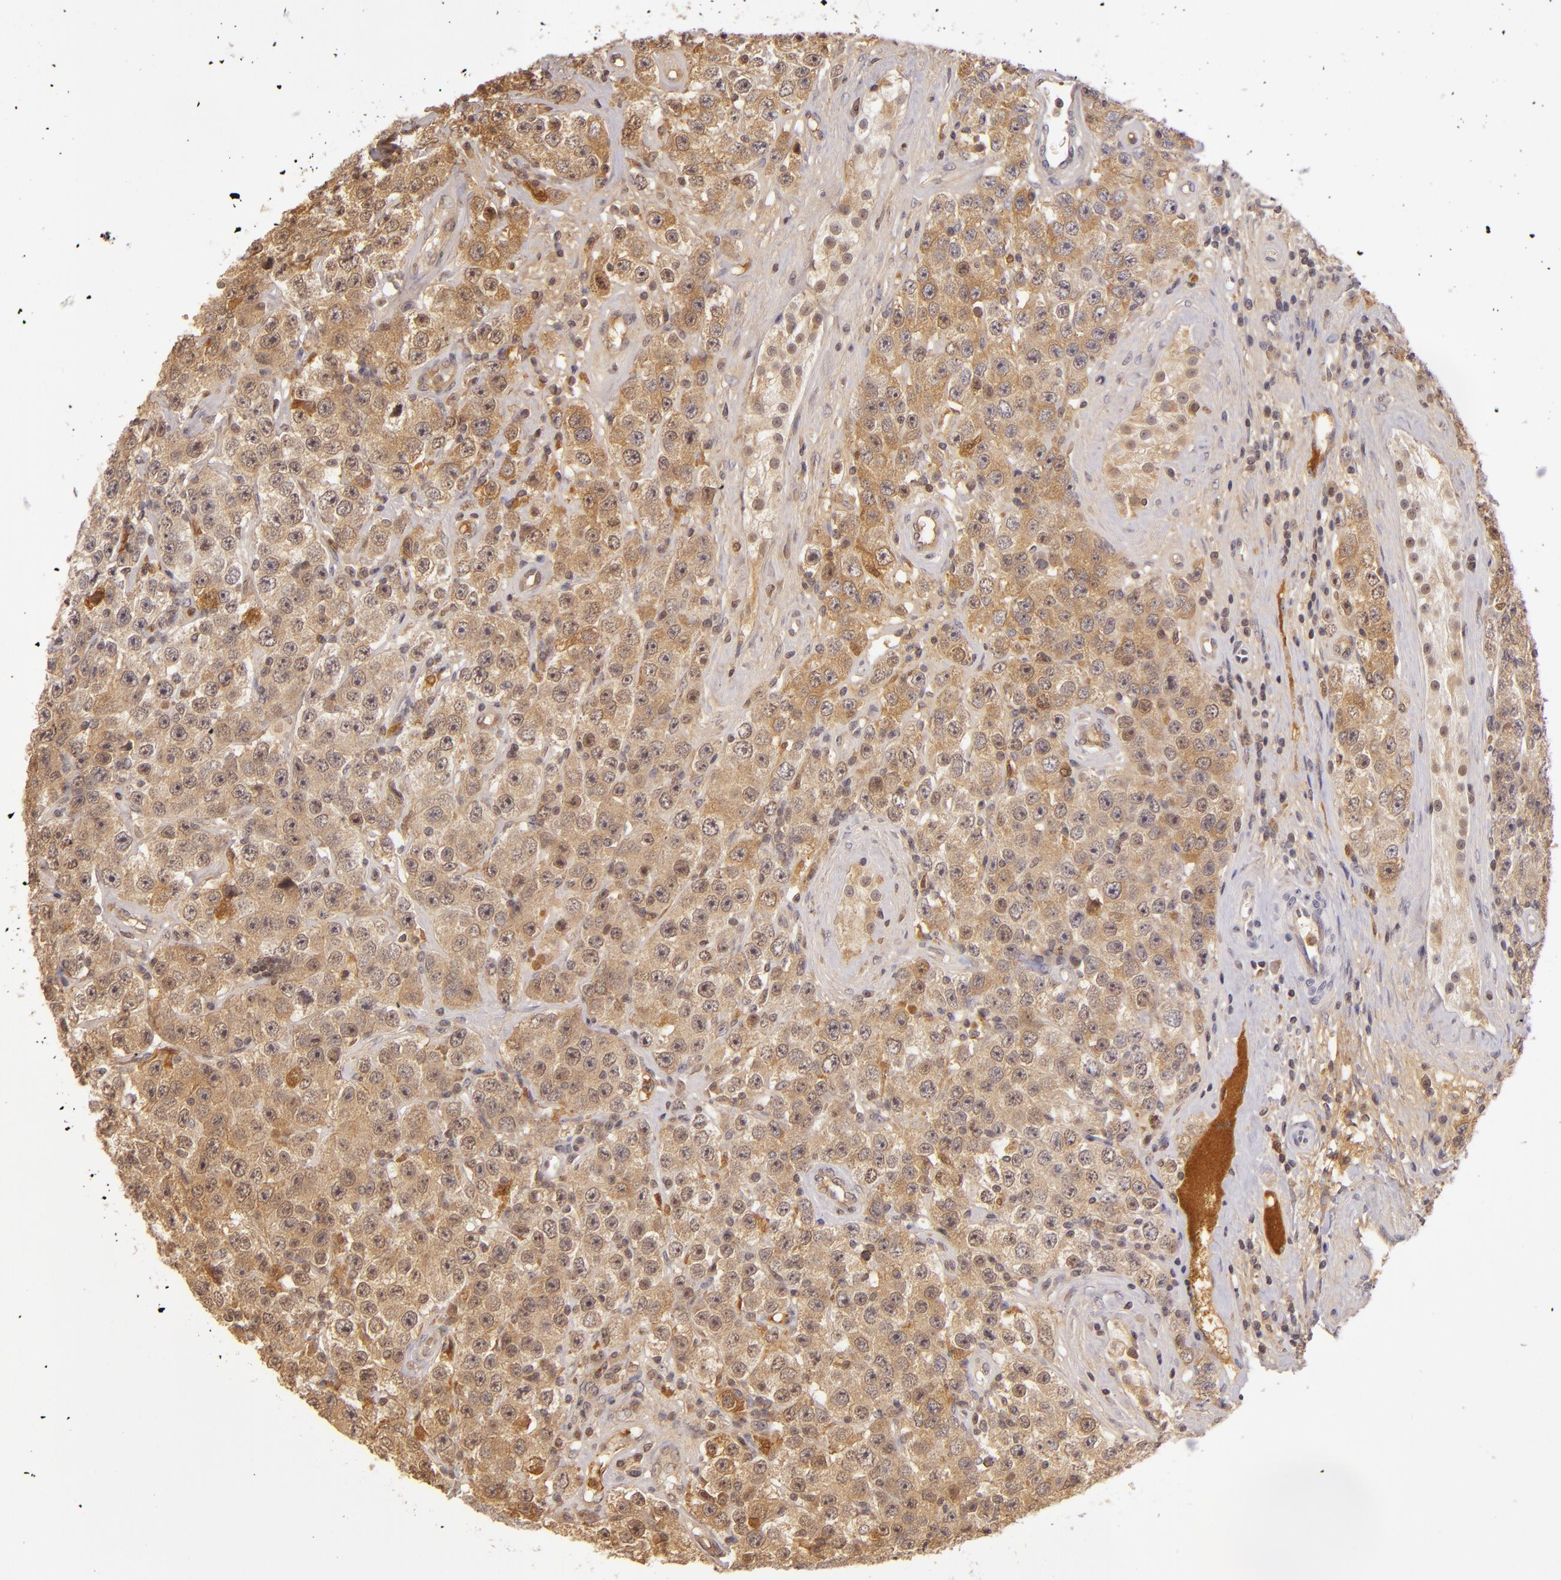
{"staining": {"intensity": "moderate", "quantity": ">75%", "location": "cytoplasmic/membranous,nuclear"}, "tissue": "testis cancer", "cell_type": "Tumor cells", "image_type": "cancer", "snomed": [{"axis": "morphology", "description": "Seminoma, NOS"}, {"axis": "topography", "description": "Testis"}], "caption": "Immunohistochemistry histopathology image of neoplastic tissue: testis cancer (seminoma) stained using IHC demonstrates medium levels of moderate protein expression localized specifically in the cytoplasmic/membranous and nuclear of tumor cells, appearing as a cytoplasmic/membranous and nuclear brown color.", "gene": "LRG1", "patient": {"sex": "male", "age": 52}}